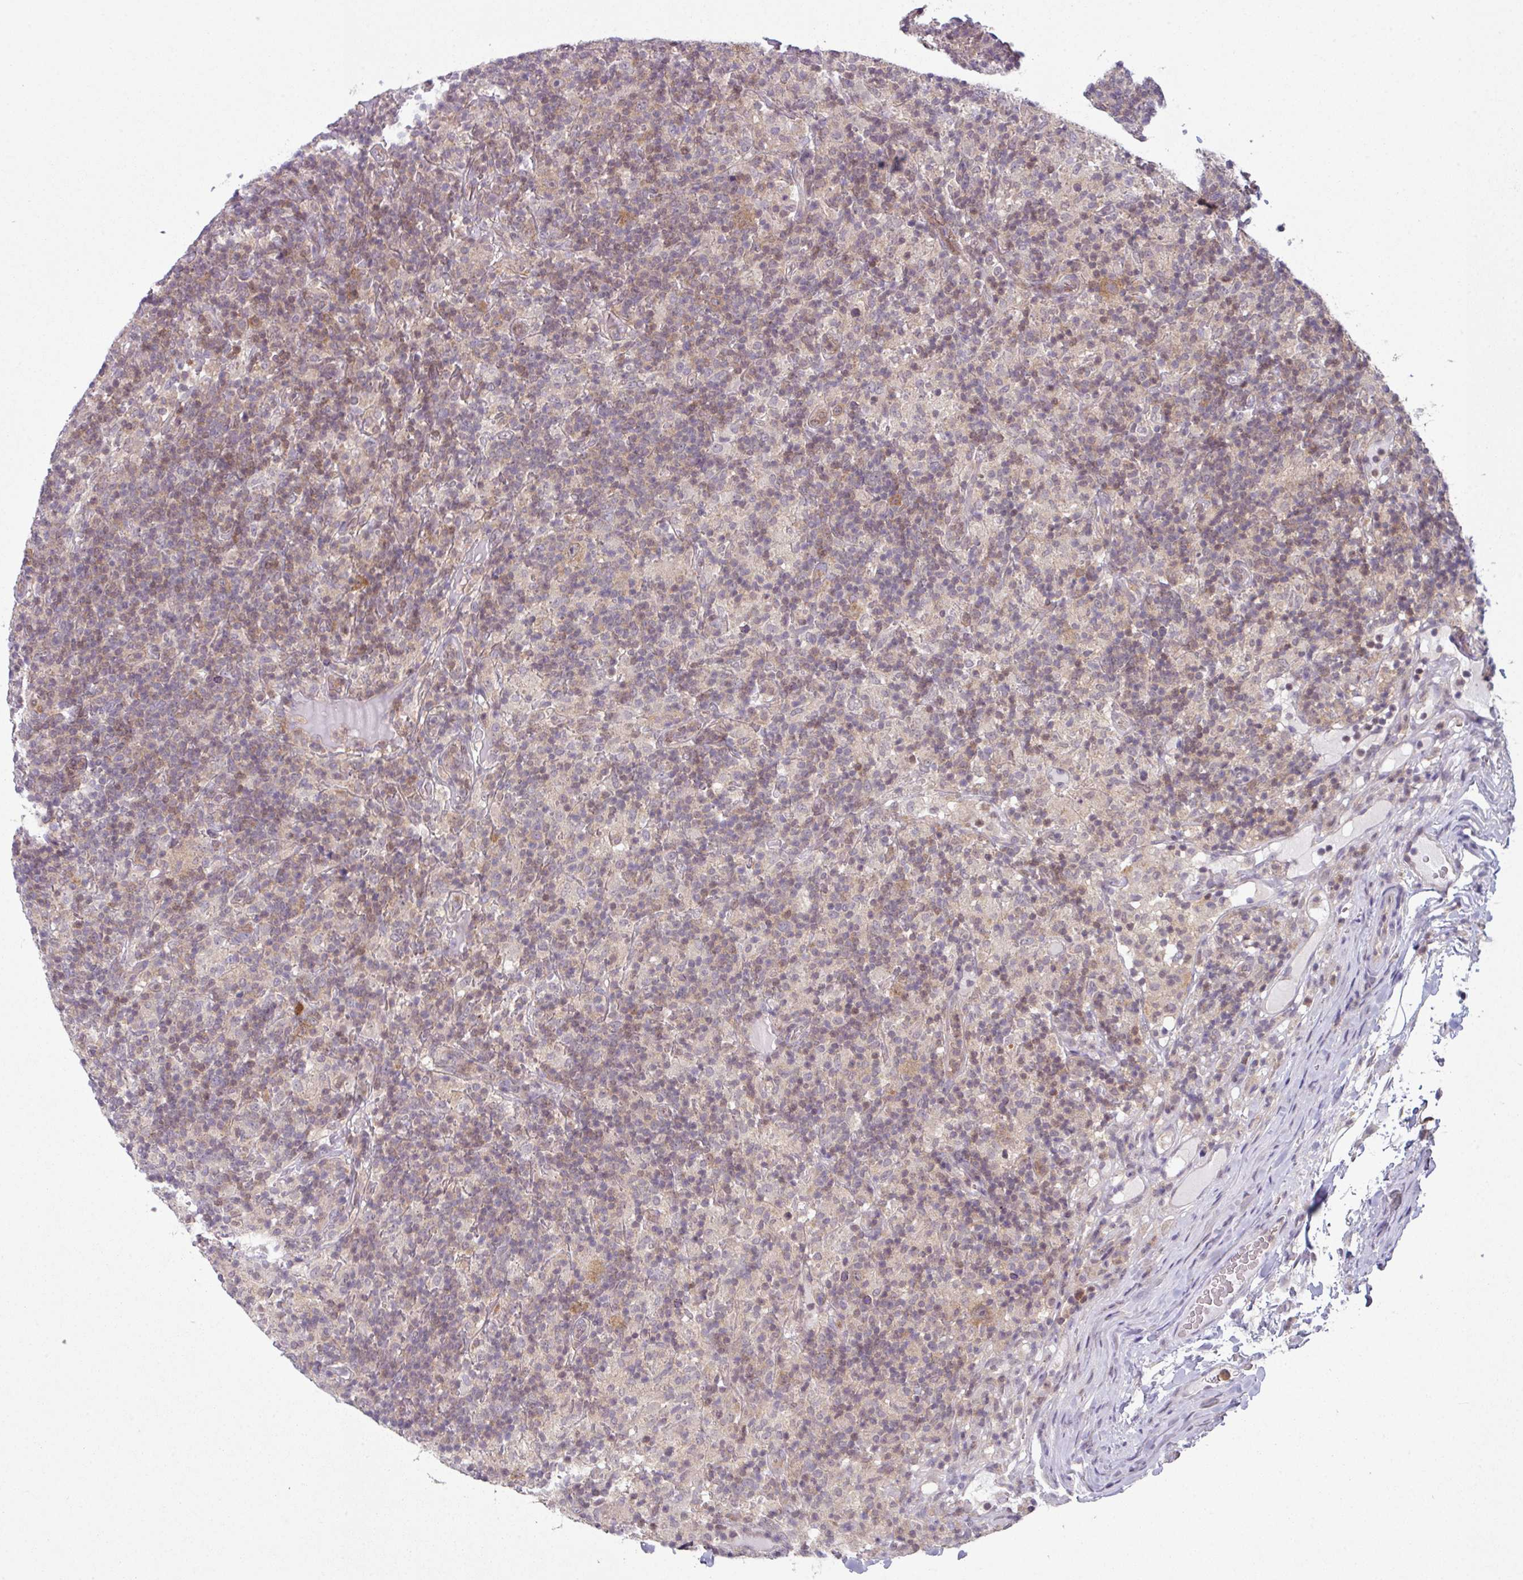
{"staining": {"intensity": "moderate", "quantity": ">75%", "location": "cytoplasmic/membranous"}, "tissue": "lymphoma", "cell_type": "Tumor cells", "image_type": "cancer", "snomed": [{"axis": "morphology", "description": "Hodgkin's disease, NOS"}, {"axis": "topography", "description": "Lymph node"}], "caption": "Protein expression analysis of lymphoma demonstrates moderate cytoplasmic/membranous staining in about >75% of tumor cells.", "gene": "TTLL12", "patient": {"sex": "male", "age": 70}}